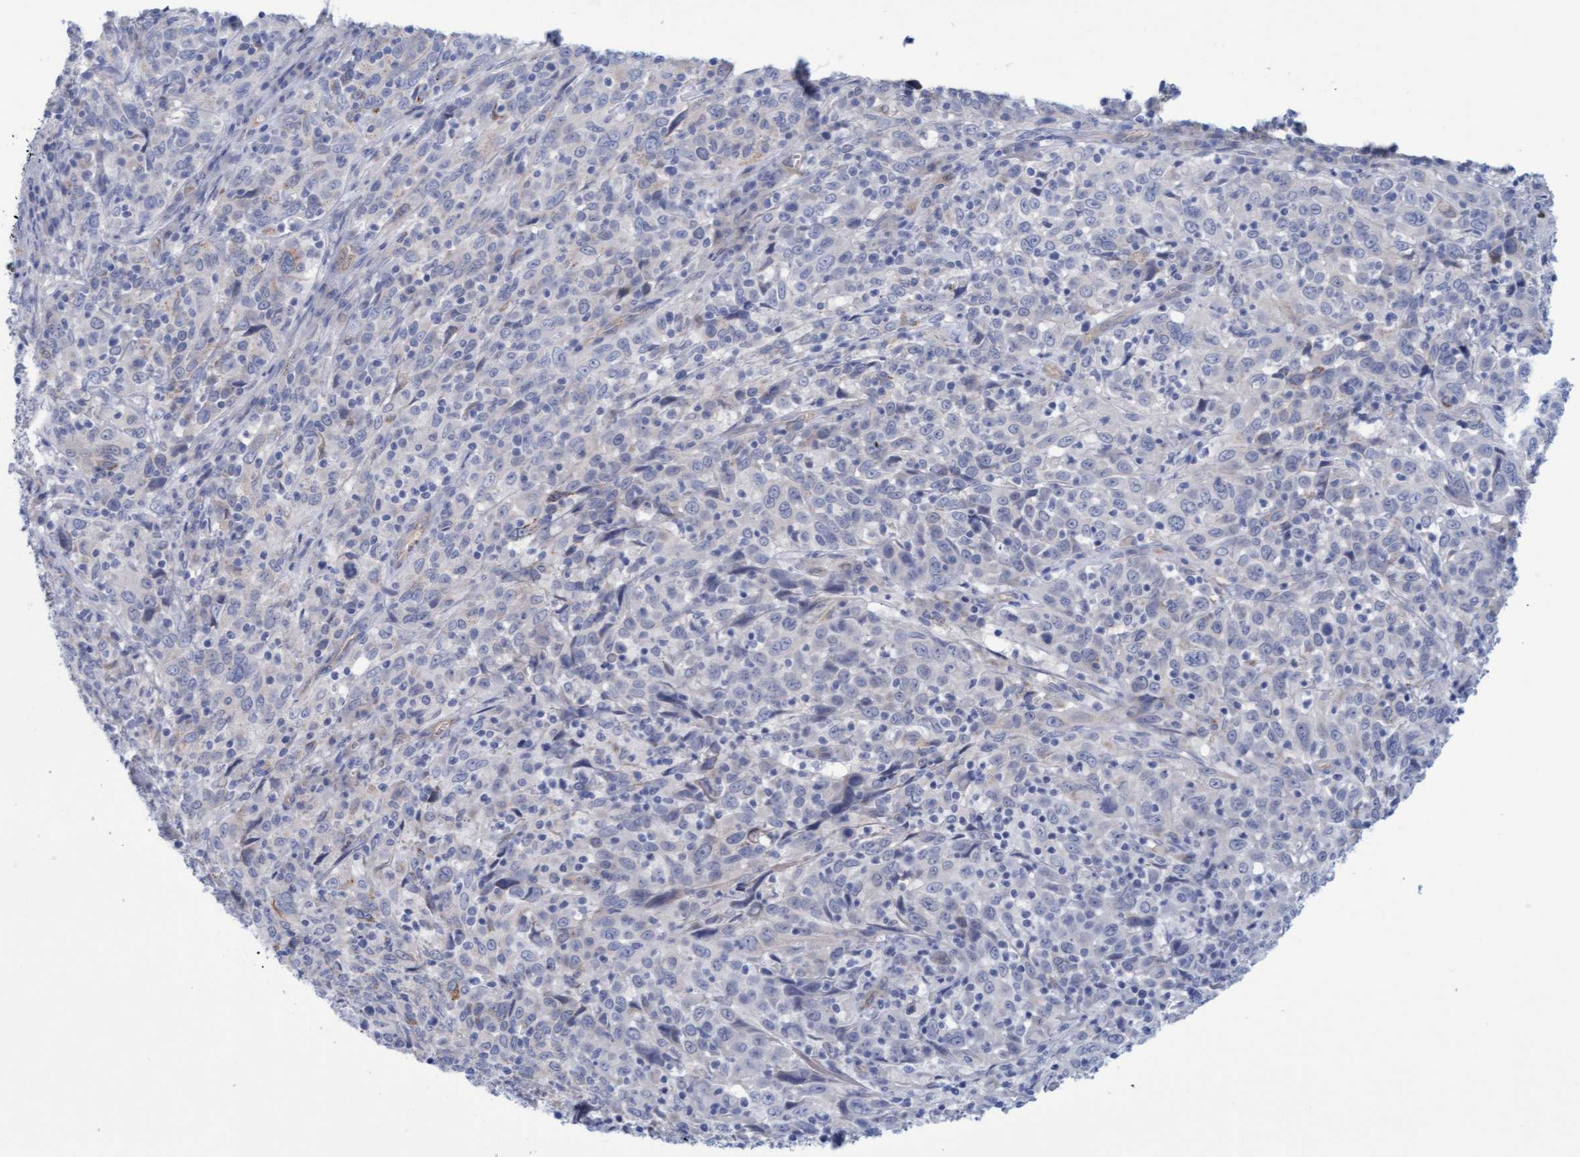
{"staining": {"intensity": "negative", "quantity": "none", "location": "none"}, "tissue": "cervical cancer", "cell_type": "Tumor cells", "image_type": "cancer", "snomed": [{"axis": "morphology", "description": "Squamous cell carcinoma, NOS"}, {"axis": "topography", "description": "Cervix"}], "caption": "The photomicrograph shows no staining of tumor cells in cervical cancer.", "gene": "STXBP1", "patient": {"sex": "female", "age": 46}}